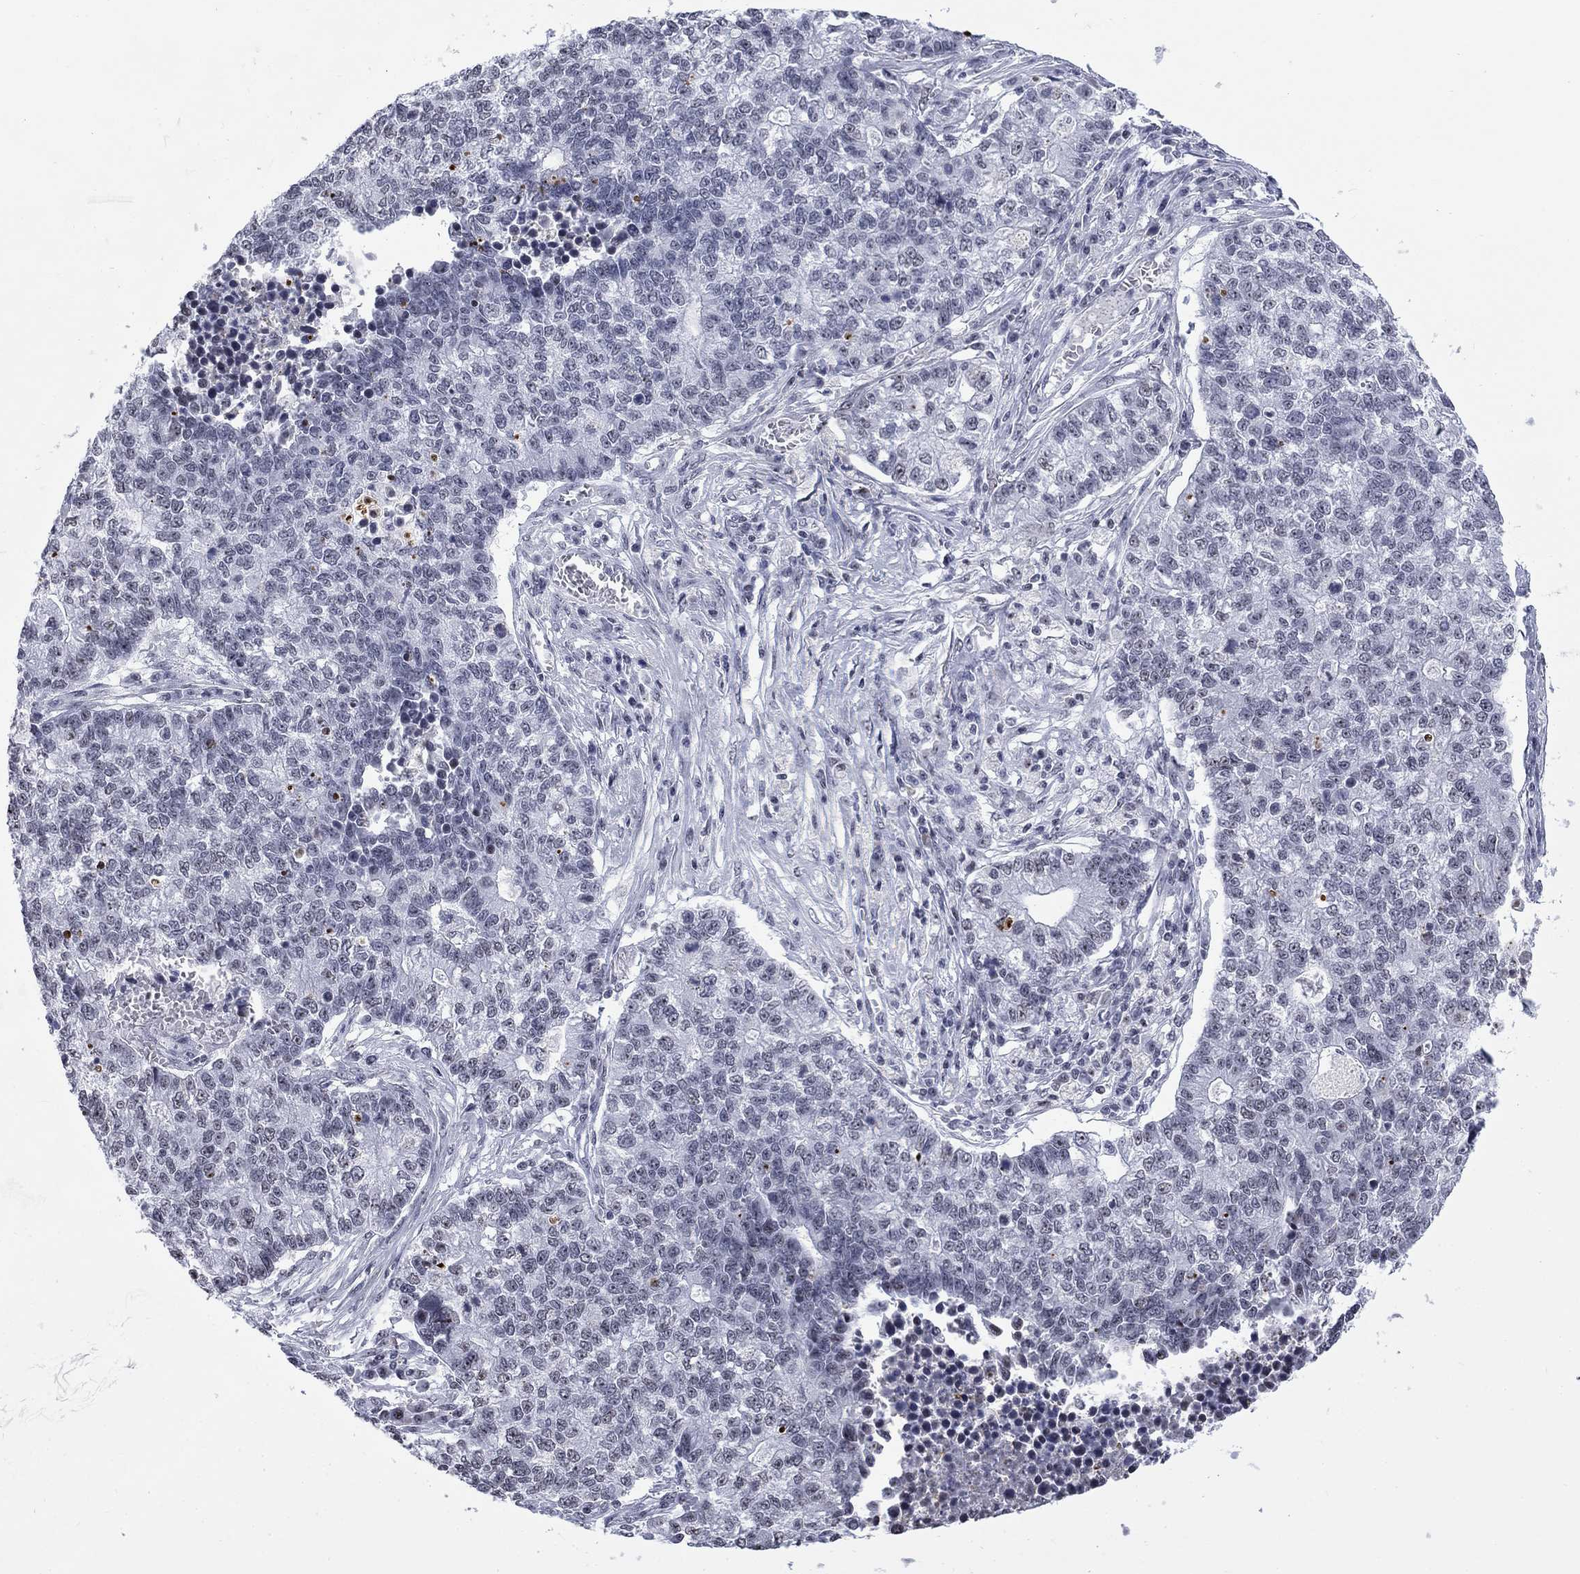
{"staining": {"intensity": "negative", "quantity": "none", "location": "none"}, "tissue": "lung cancer", "cell_type": "Tumor cells", "image_type": "cancer", "snomed": [{"axis": "morphology", "description": "Adenocarcinoma, NOS"}, {"axis": "topography", "description": "Lung"}], "caption": "High power microscopy histopathology image of an immunohistochemistry histopathology image of lung cancer (adenocarcinoma), revealing no significant staining in tumor cells. The staining is performed using DAB (3,3'-diaminobenzidine) brown chromogen with nuclei counter-stained in using hematoxylin.", "gene": "CSRNP3", "patient": {"sex": "male", "age": 57}}